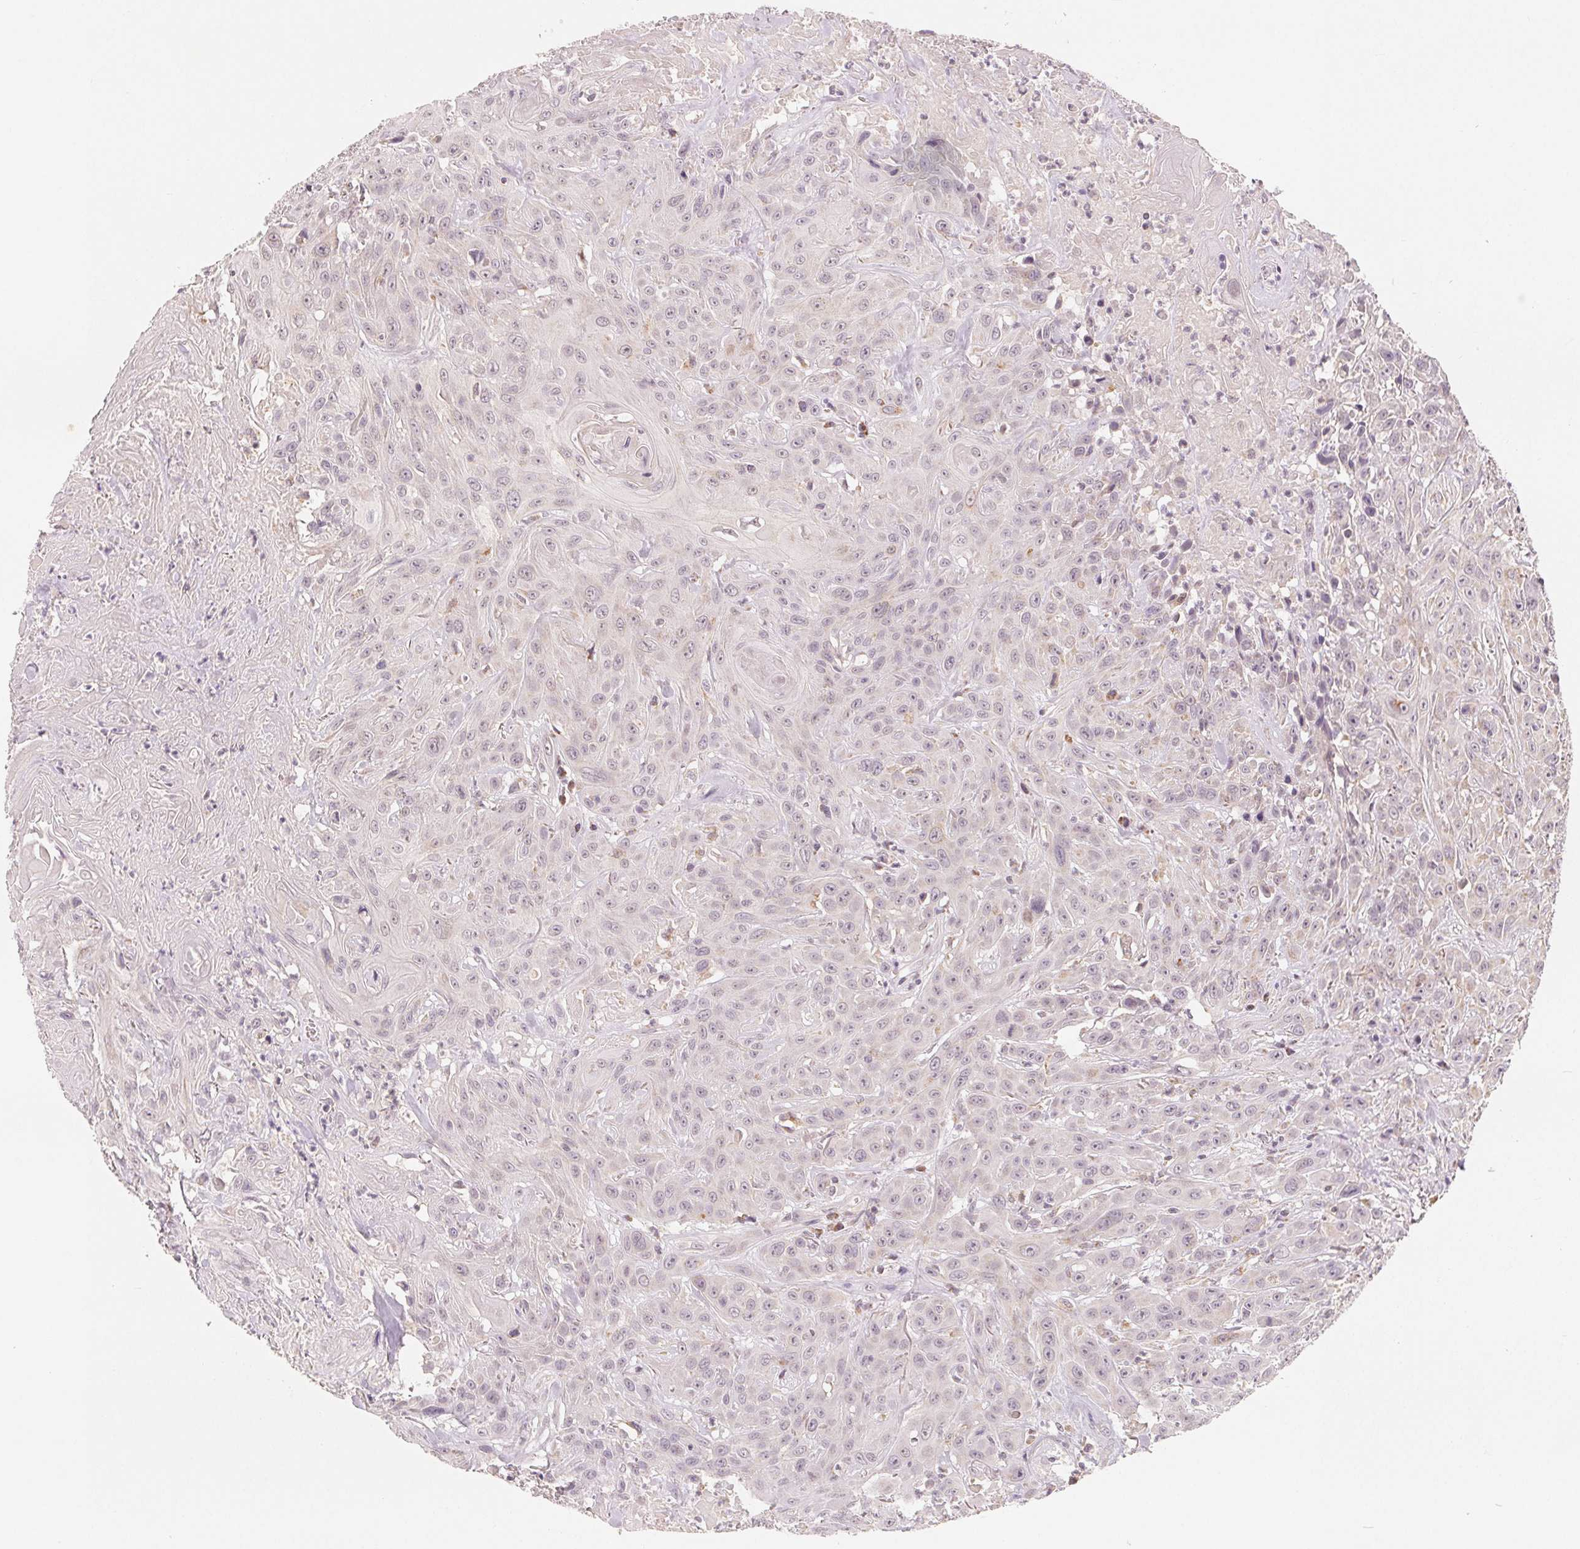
{"staining": {"intensity": "weak", "quantity": "25%-75%", "location": "cytoplasmic/membranous"}, "tissue": "head and neck cancer", "cell_type": "Tumor cells", "image_type": "cancer", "snomed": [{"axis": "morphology", "description": "Squamous cell carcinoma, NOS"}, {"axis": "topography", "description": "Skin"}, {"axis": "topography", "description": "Head-Neck"}], "caption": "Tumor cells display weak cytoplasmic/membranous positivity in approximately 25%-75% of cells in squamous cell carcinoma (head and neck).", "gene": "GHITM", "patient": {"sex": "male", "age": 80}}